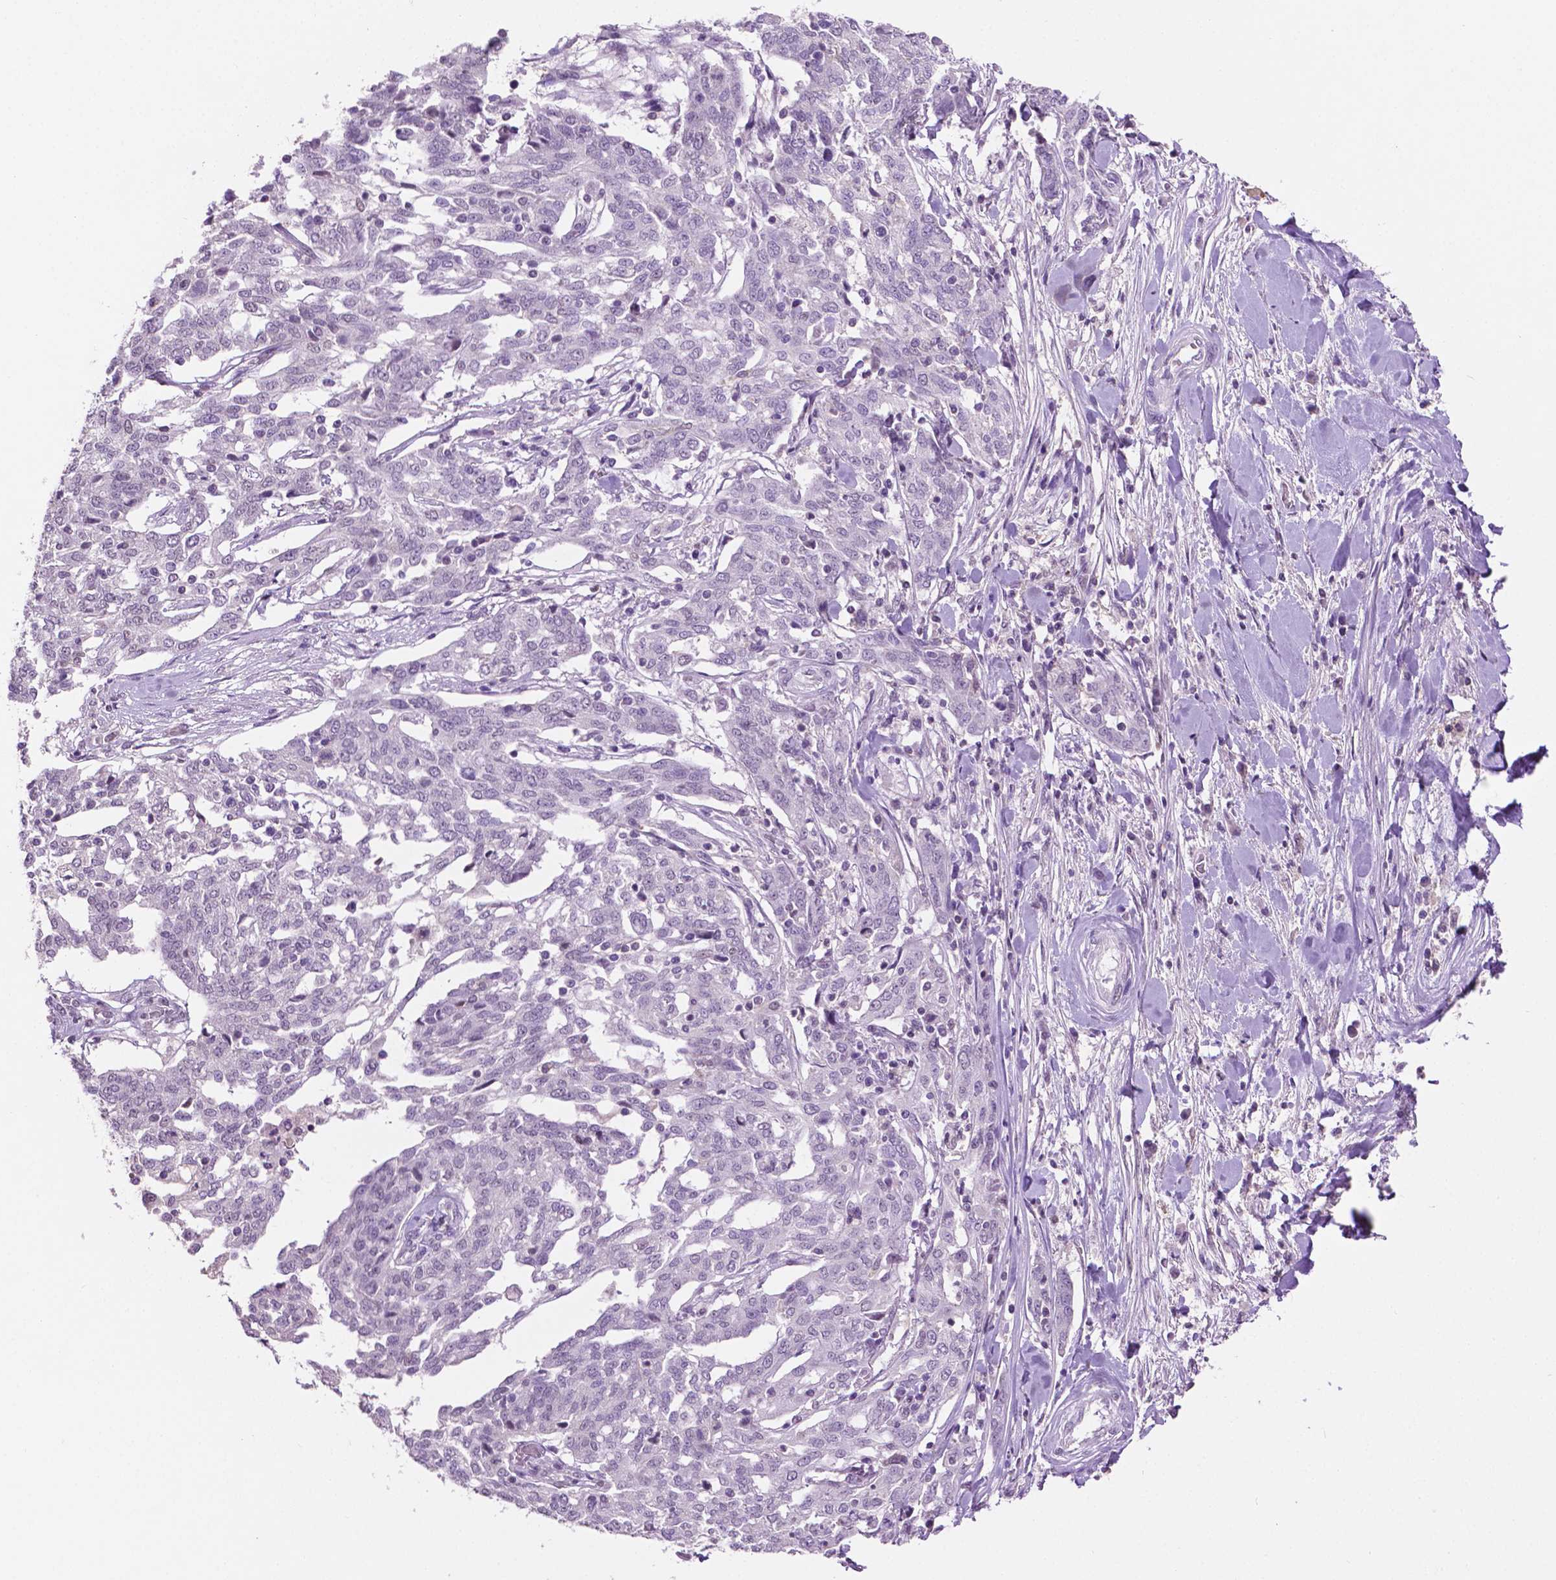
{"staining": {"intensity": "negative", "quantity": "none", "location": "none"}, "tissue": "ovarian cancer", "cell_type": "Tumor cells", "image_type": "cancer", "snomed": [{"axis": "morphology", "description": "Cystadenocarcinoma, serous, NOS"}, {"axis": "topography", "description": "Ovary"}], "caption": "Protein analysis of ovarian cancer (serous cystadenocarcinoma) demonstrates no significant staining in tumor cells.", "gene": "PTPN6", "patient": {"sex": "female", "age": 67}}